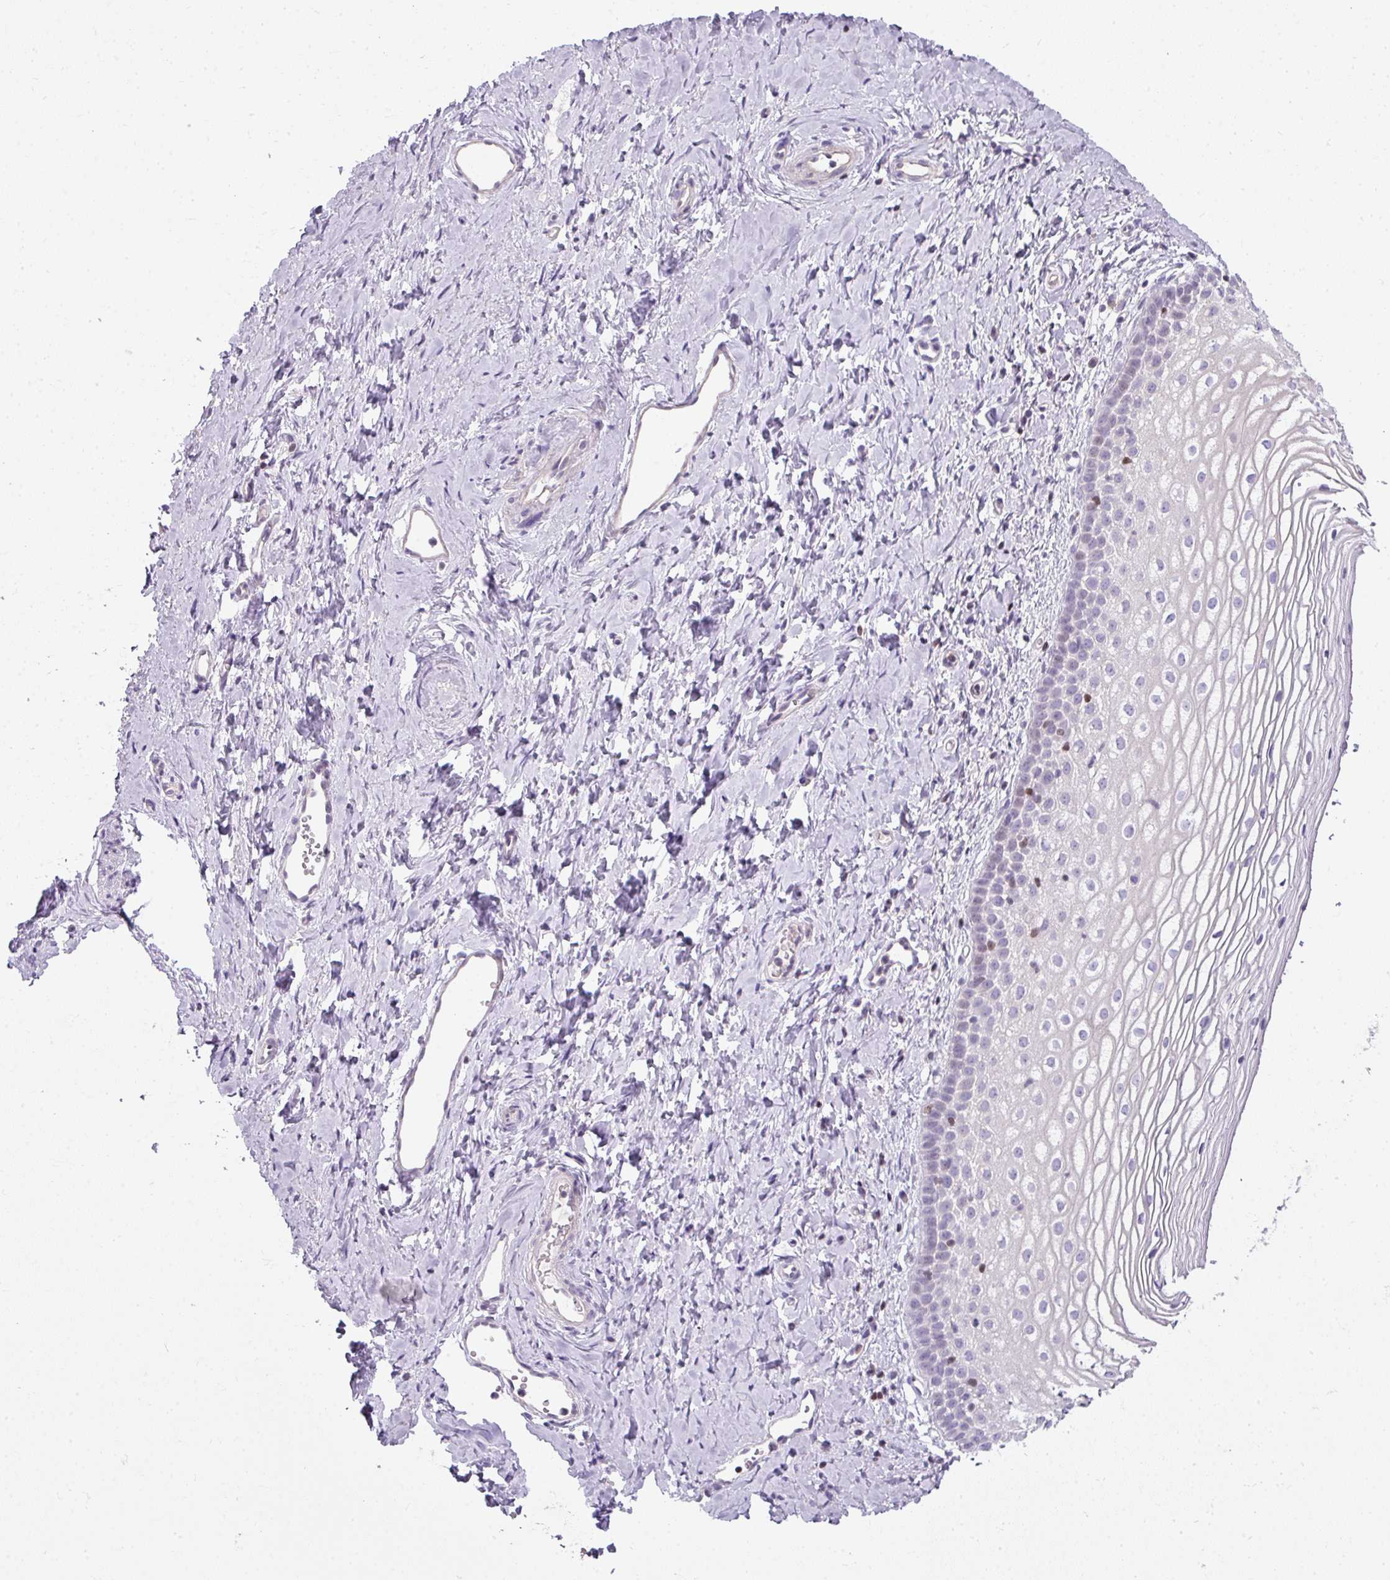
{"staining": {"intensity": "weak", "quantity": "<25%", "location": "nuclear"}, "tissue": "vagina", "cell_type": "Squamous epithelial cells", "image_type": "normal", "snomed": [{"axis": "morphology", "description": "Normal tissue, NOS"}, {"axis": "topography", "description": "Vagina"}], "caption": "Immunohistochemical staining of unremarkable vagina shows no significant positivity in squamous epithelial cells.", "gene": "STAT5A", "patient": {"sex": "female", "age": 56}}